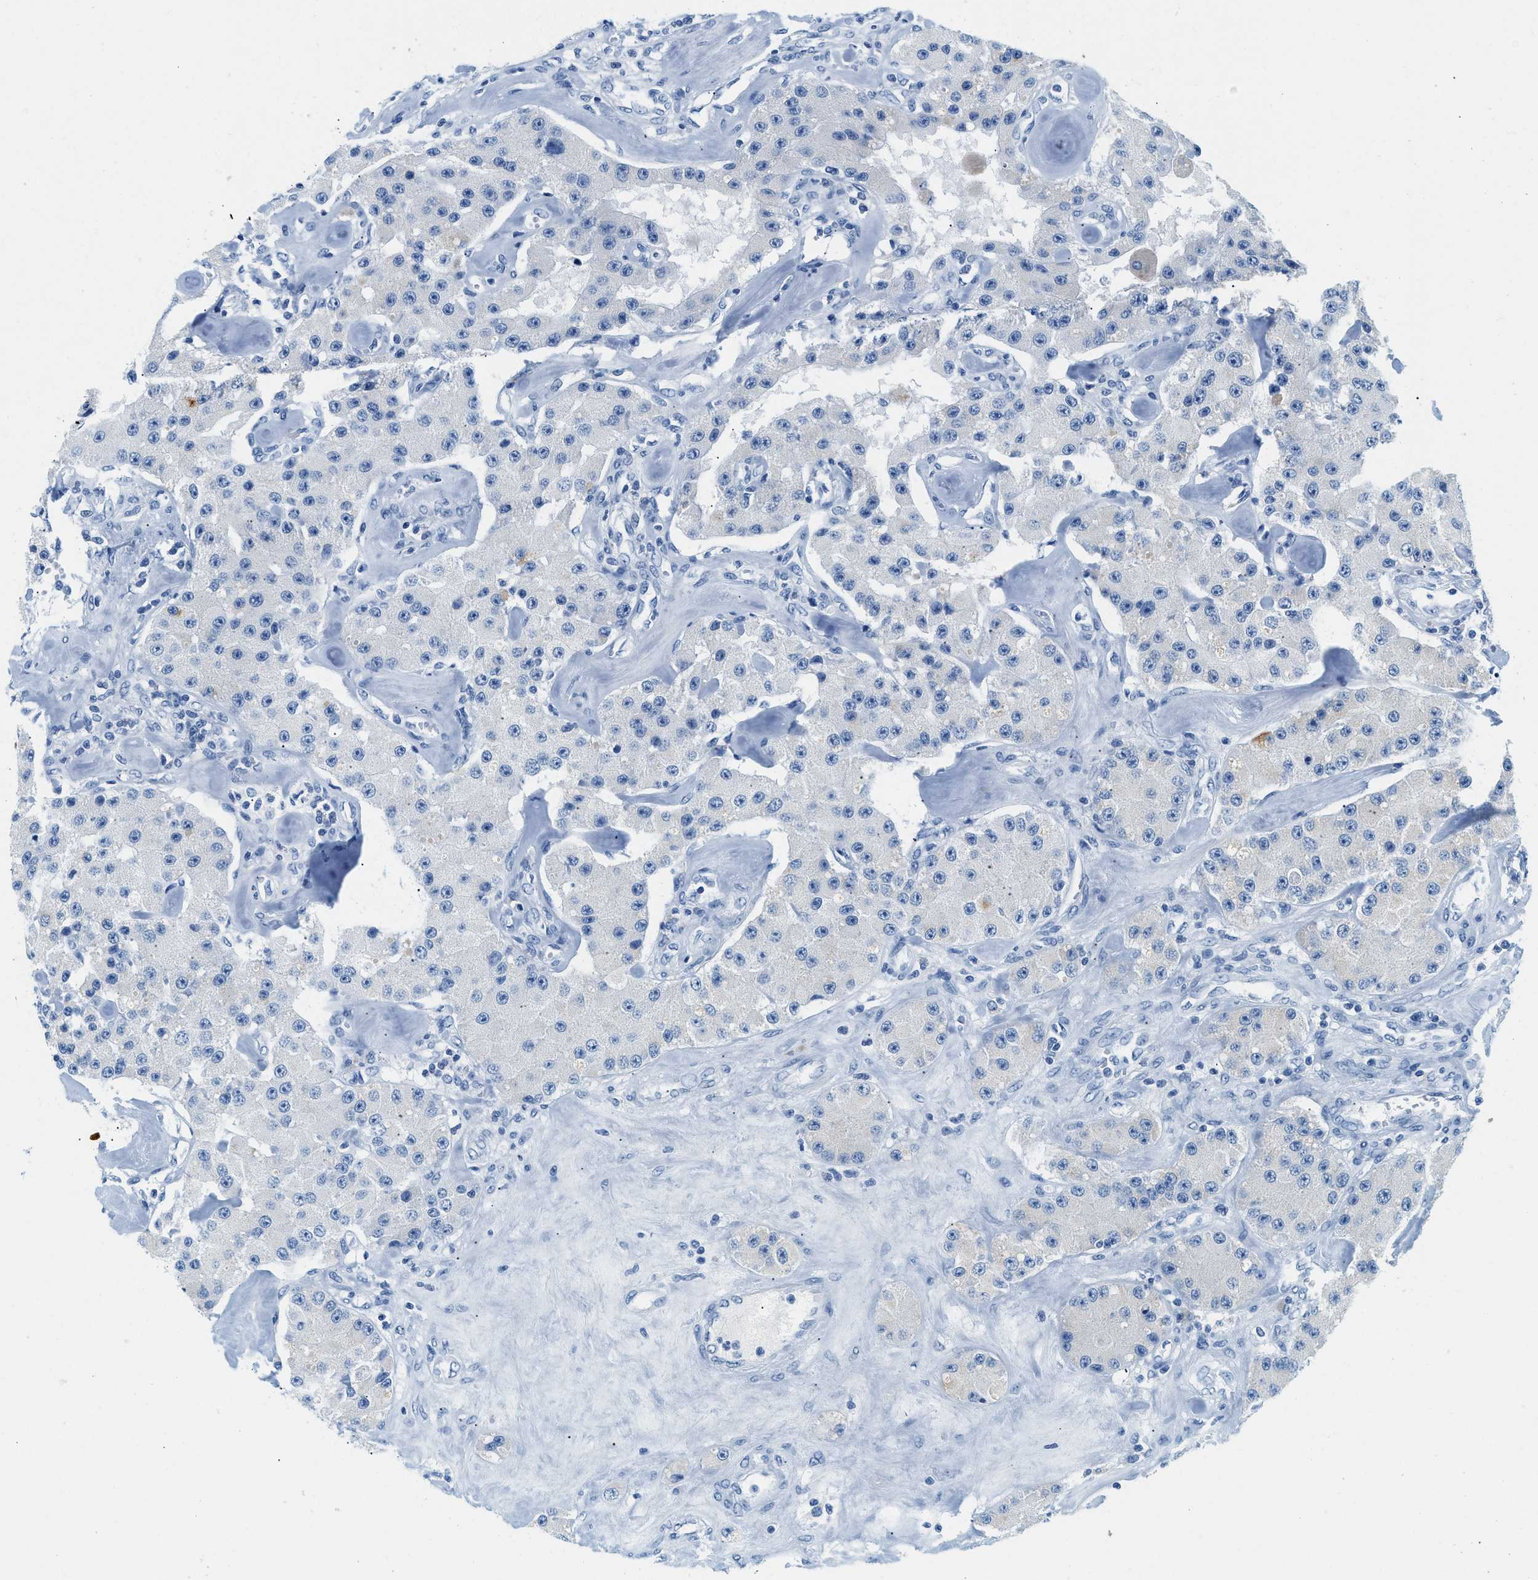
{"staining": {"intensity": "negative", "quantity": "none", "location": "none"}, "tissue": "carcinoid", "cell_type": "Tumor cells", "image_type": "cancer", "snomed": [{"axis": "morphology", "description": "Carcinoid, malignant, NOS"}, {"axis": "topography", "description": "Pancreas"}], "caption": "Tumor cells show no significant positivity in carcinoid.", "gene": "STXBP2", "patient": {"sex": "male", "age": 41}}